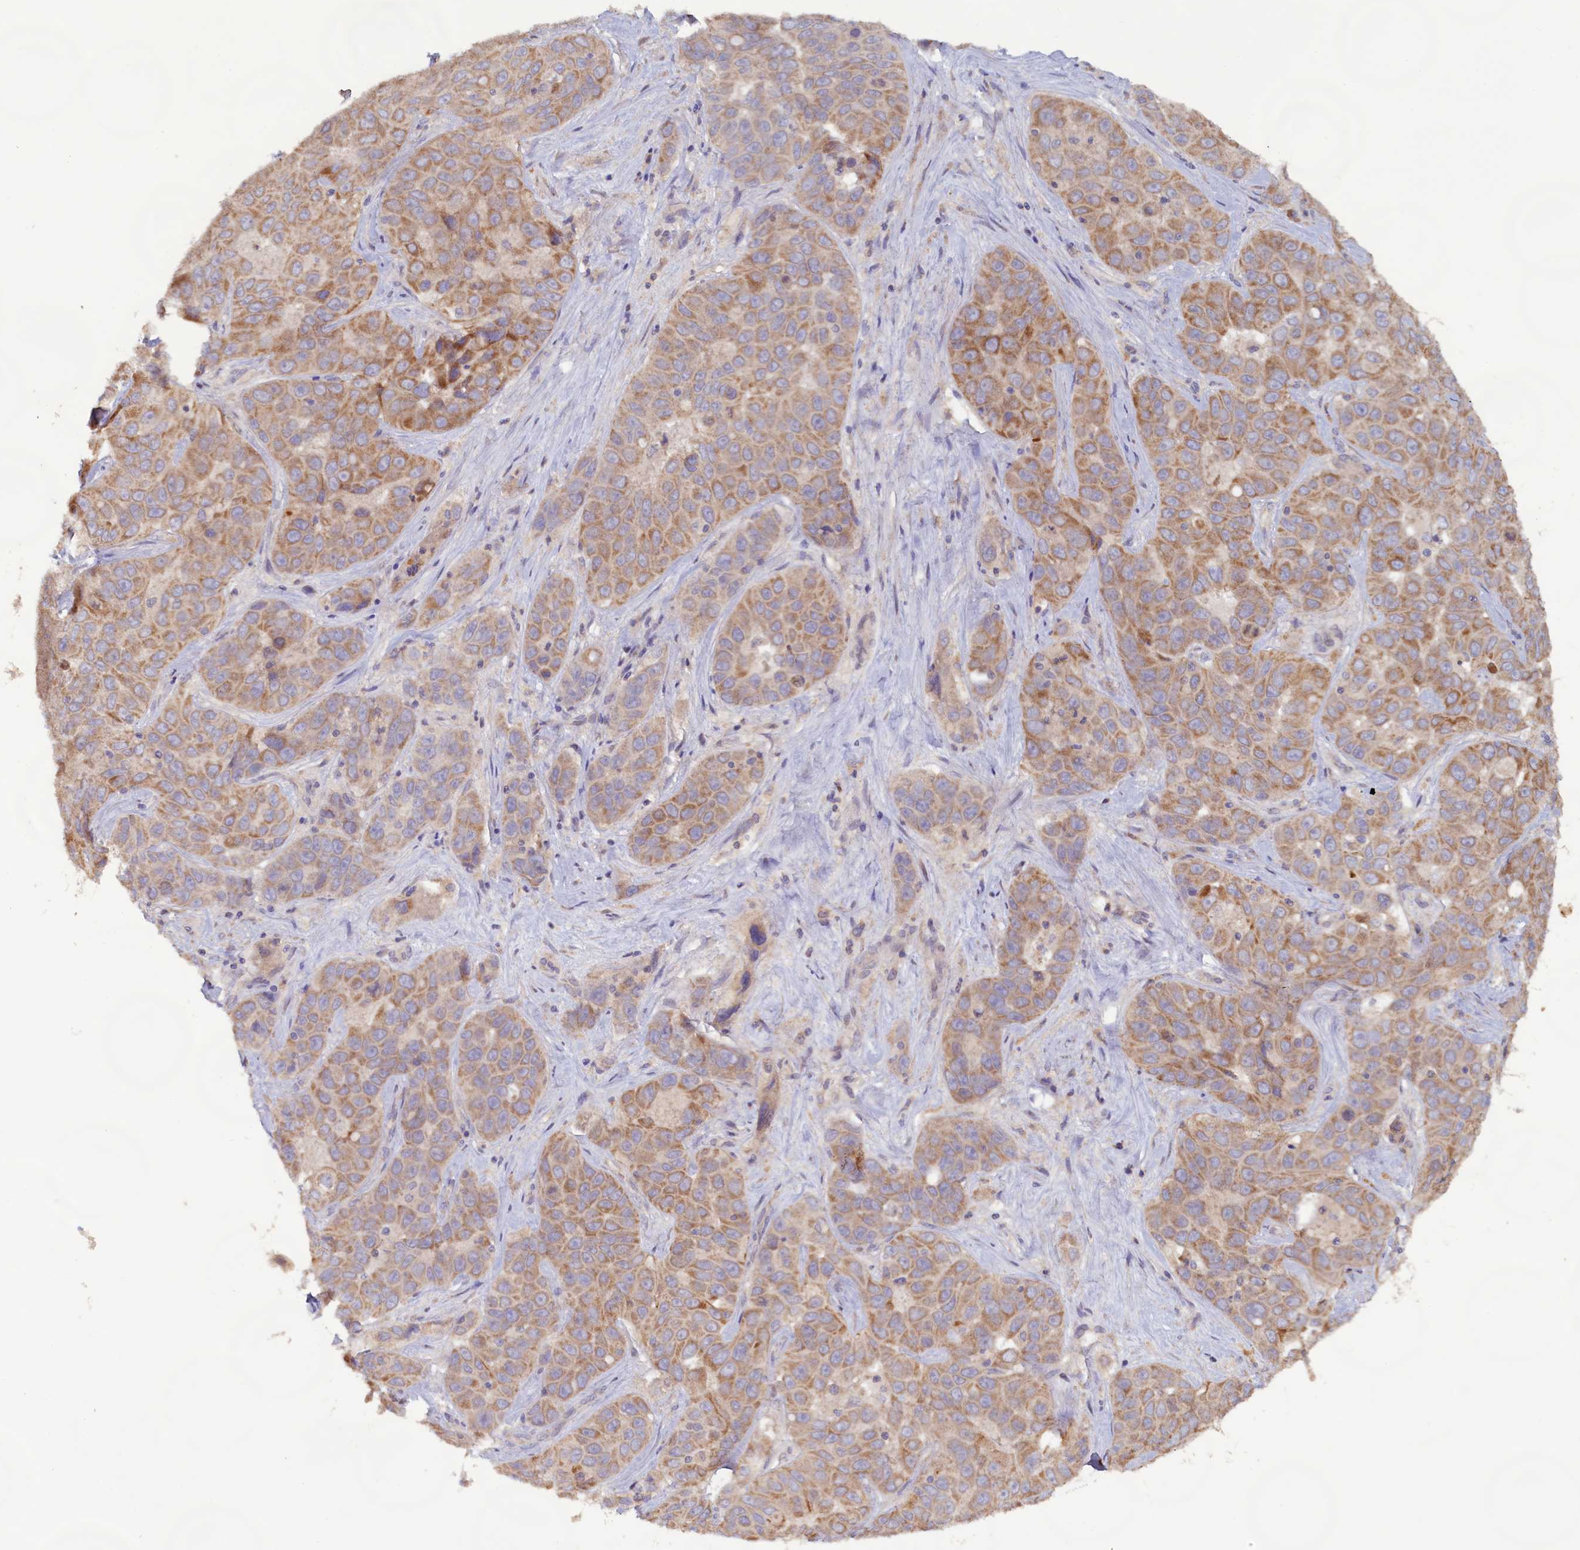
{"staining": {"intensity": "moderate", "quantity": ">75%", "location": "cytoplasmic/membranous"}, "tissue": "liver cancer", "cell_type": "Tumor cells", "image_type": "cancer", "snomed": [{"axis": "morphology", "description": "Cholangiocarcinoma"}, {"axis": "topography", "description": "Liver"}], "caption": "This micrograph displays cholangiocarcinoma (liver) stained with immunohistochemistry (IHC) to label a protein in brown. The cytoplasmic/membranous of tumor cells show moderate positivity for the protein. Nuclei are counter-stained blue.", "gene": "FUNDC1", "patient": {"sex": "female", "age": 52}}